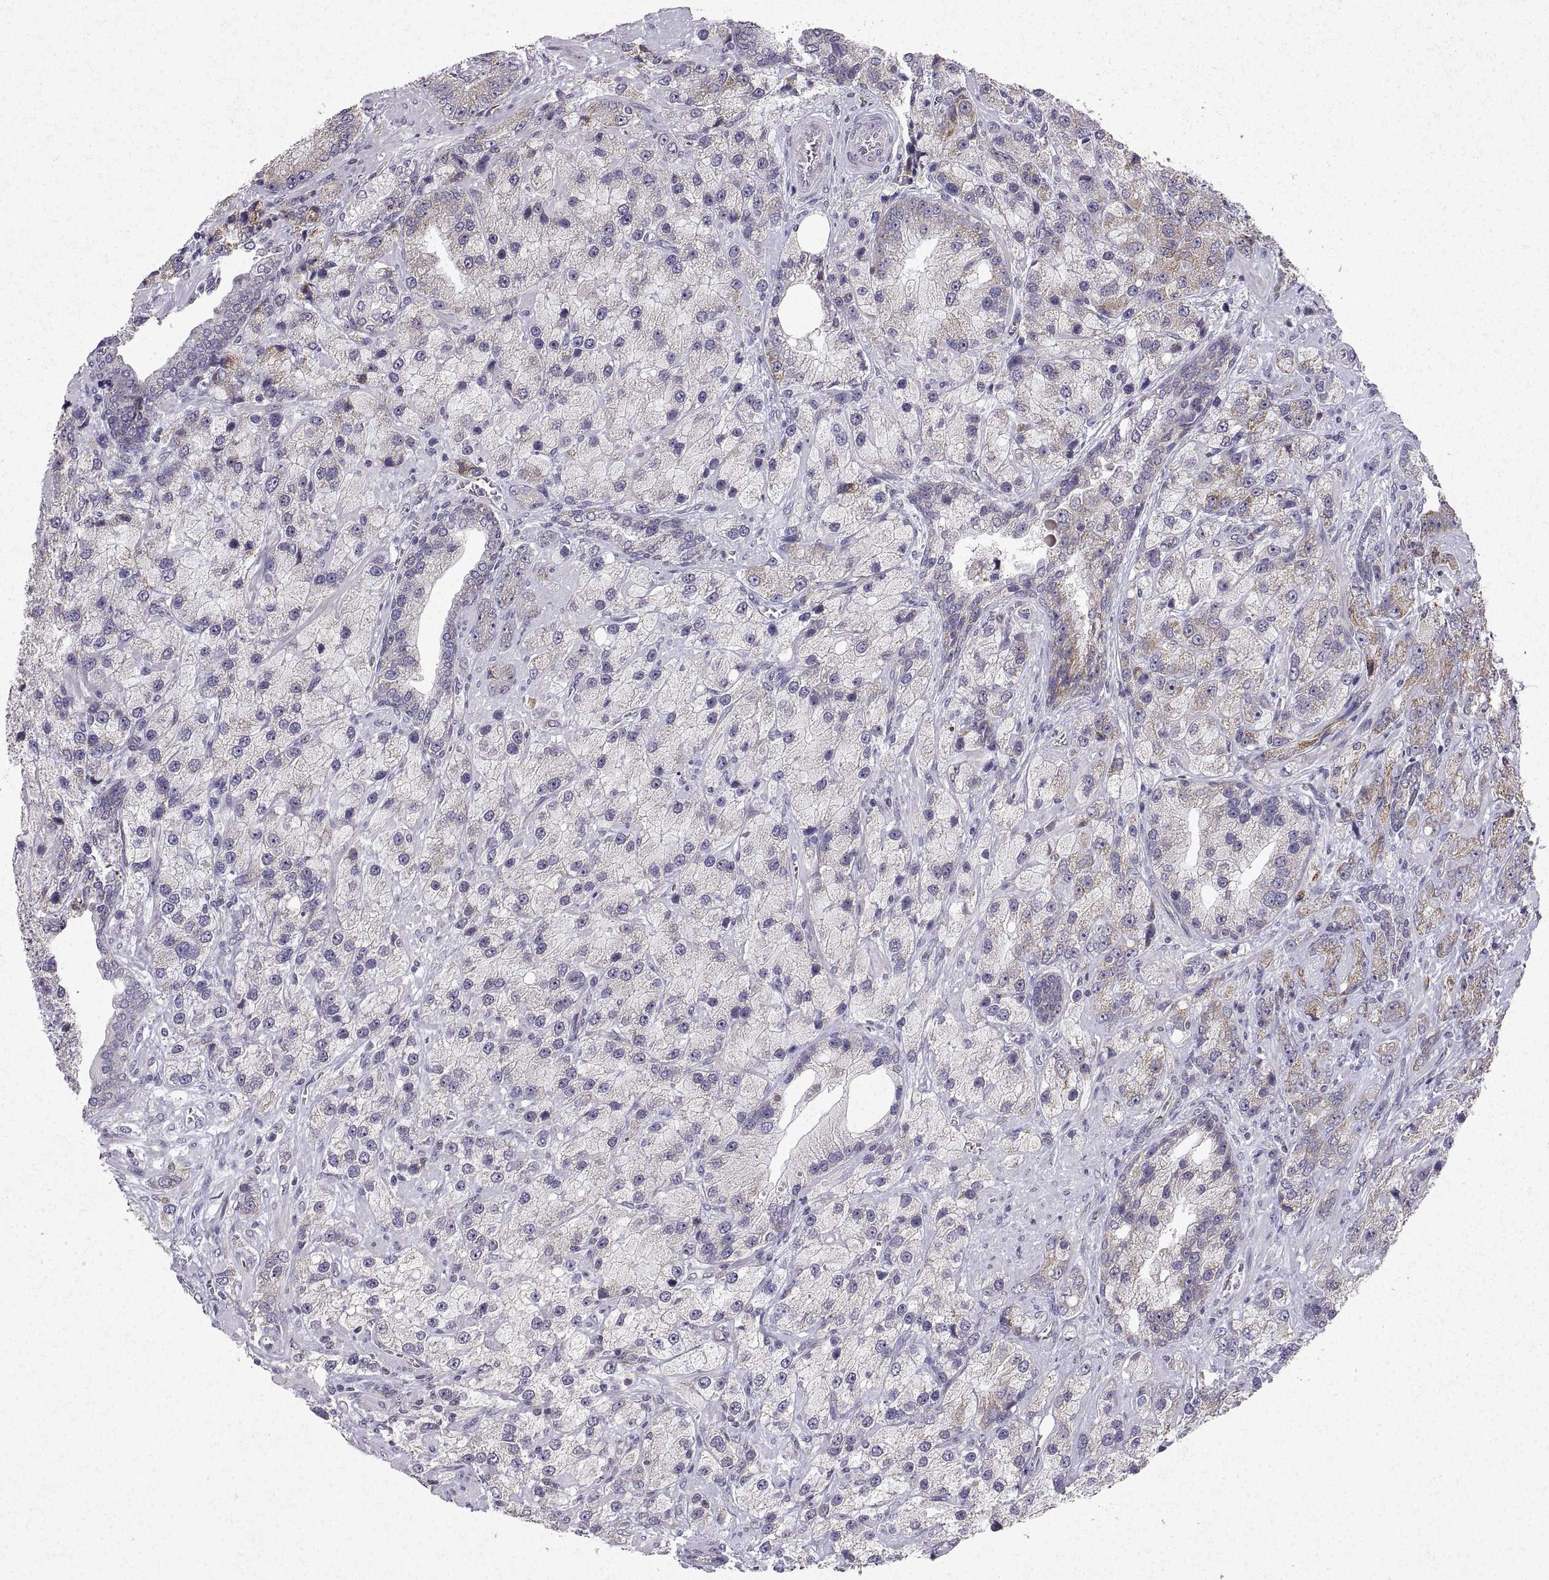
{"staining": {"intensity": "weak", "quantity": ">75%", "location": "cytoplasmic/membranous"}, "tissue": "prostate cancer", "cell_type": "Tumor cells", "image_type": "cancer", "snomed": [{"axis": "morphology", "description": "Adenocarcinoma, NOS"}, {"axis": "topography", "description": "Prostate"}], "caption": "Adenocarcinoma (prostate) stained for a protein (brown) shows weak cytoplasmic/membranous positive staining in approximately >75% of tumor cells.", "gene": "MANBAL", "patient": {"sex": "male", "age": 63}}